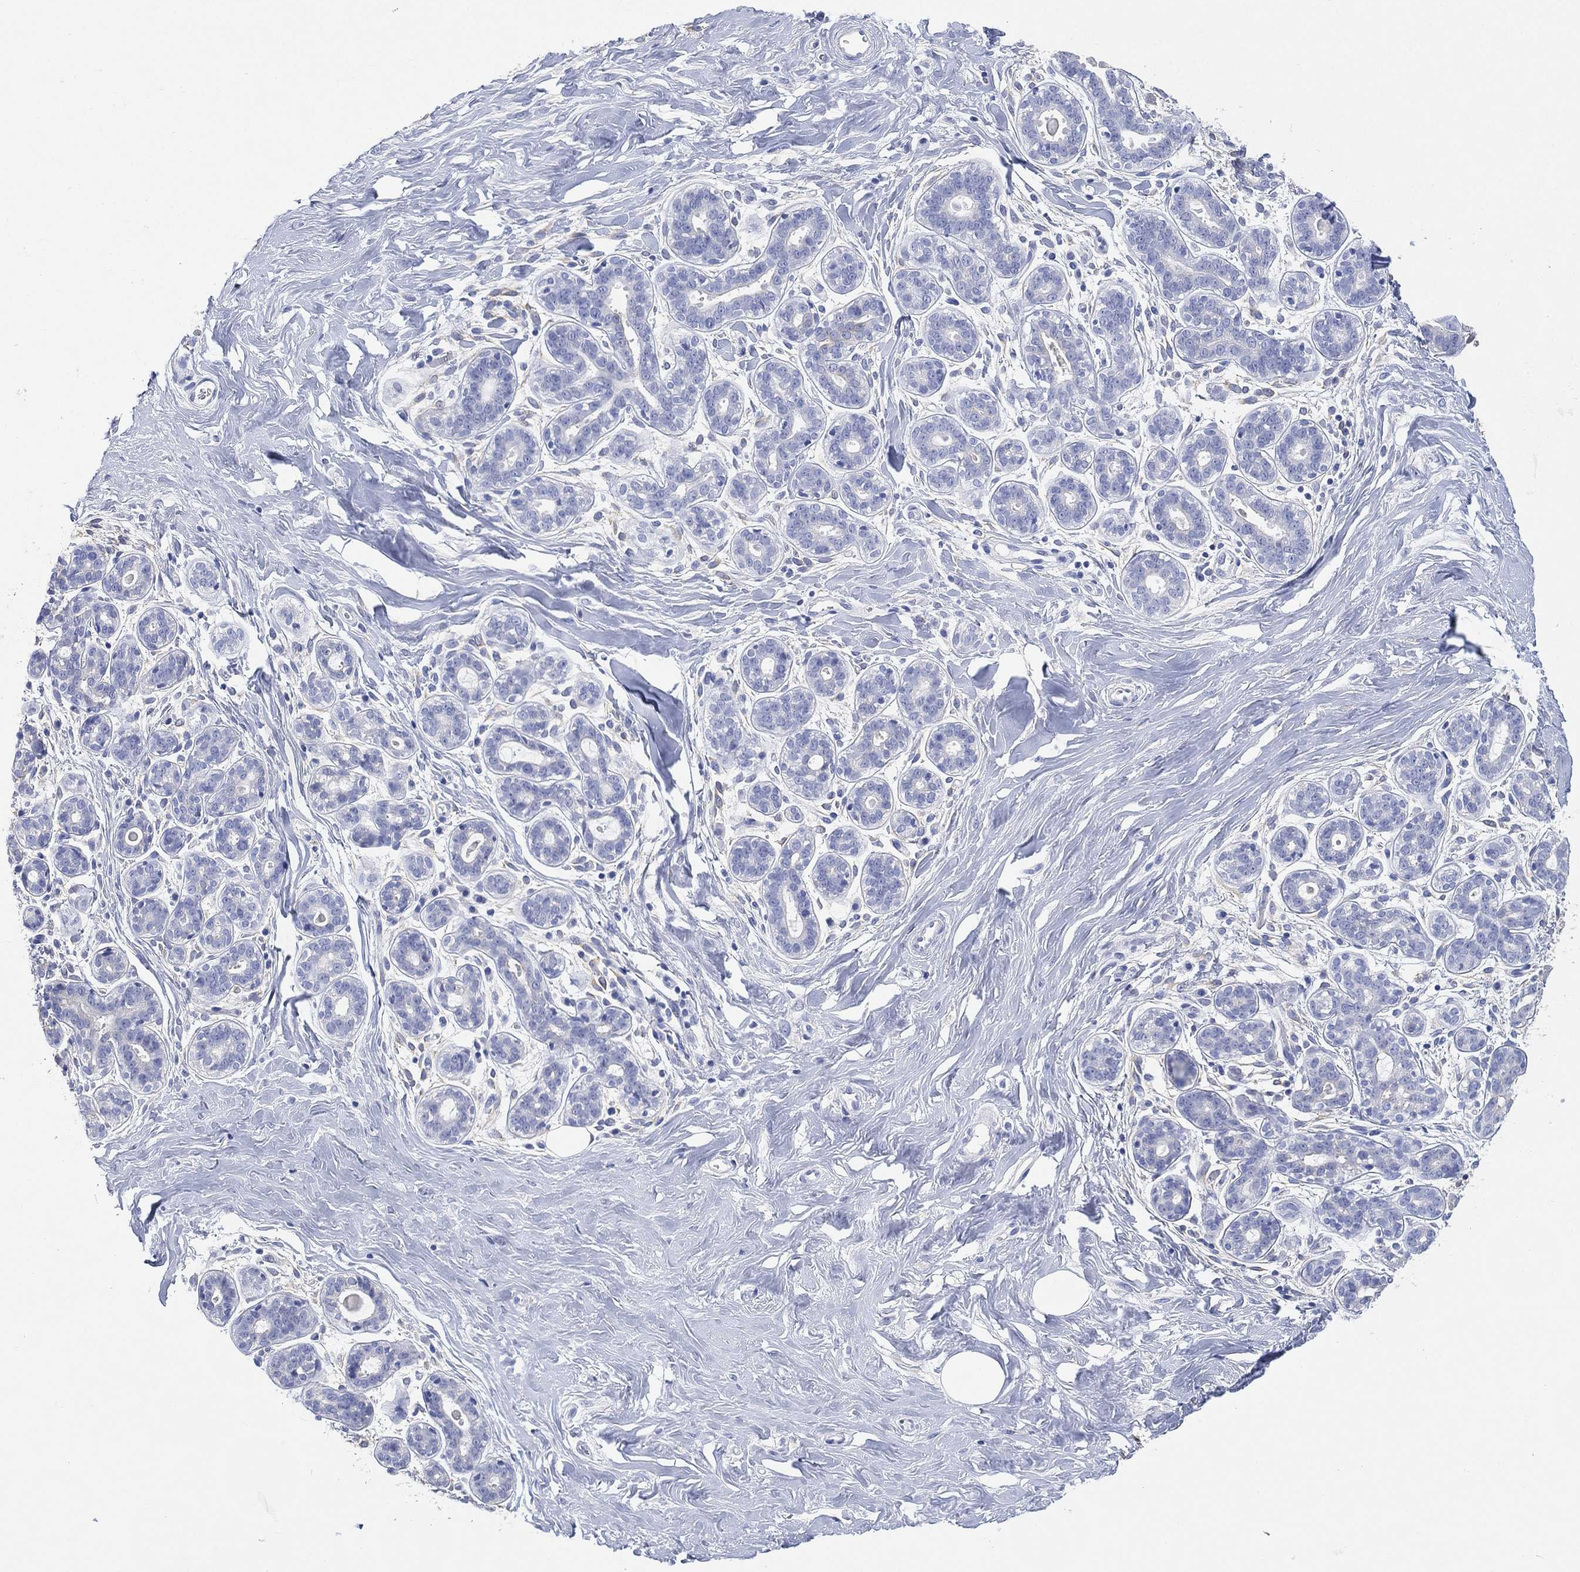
{"staining": {"intensity": "negative", "quantity": "none", "location": "none"}, "tissue": "breast", "cell_type": "Adipocytes", "image_type": "normal", "snomed": [{"axis": "morphology", "description": "Normal tissue, NOS"}, {"axis": "topography", "description": "Breast"}], "caption": "An IHC micrograph of normal breast is shown. There is no staining in adipocytes of breast.", "gene": "FMO1", "patient": {"sex": "female", "age": 43}}